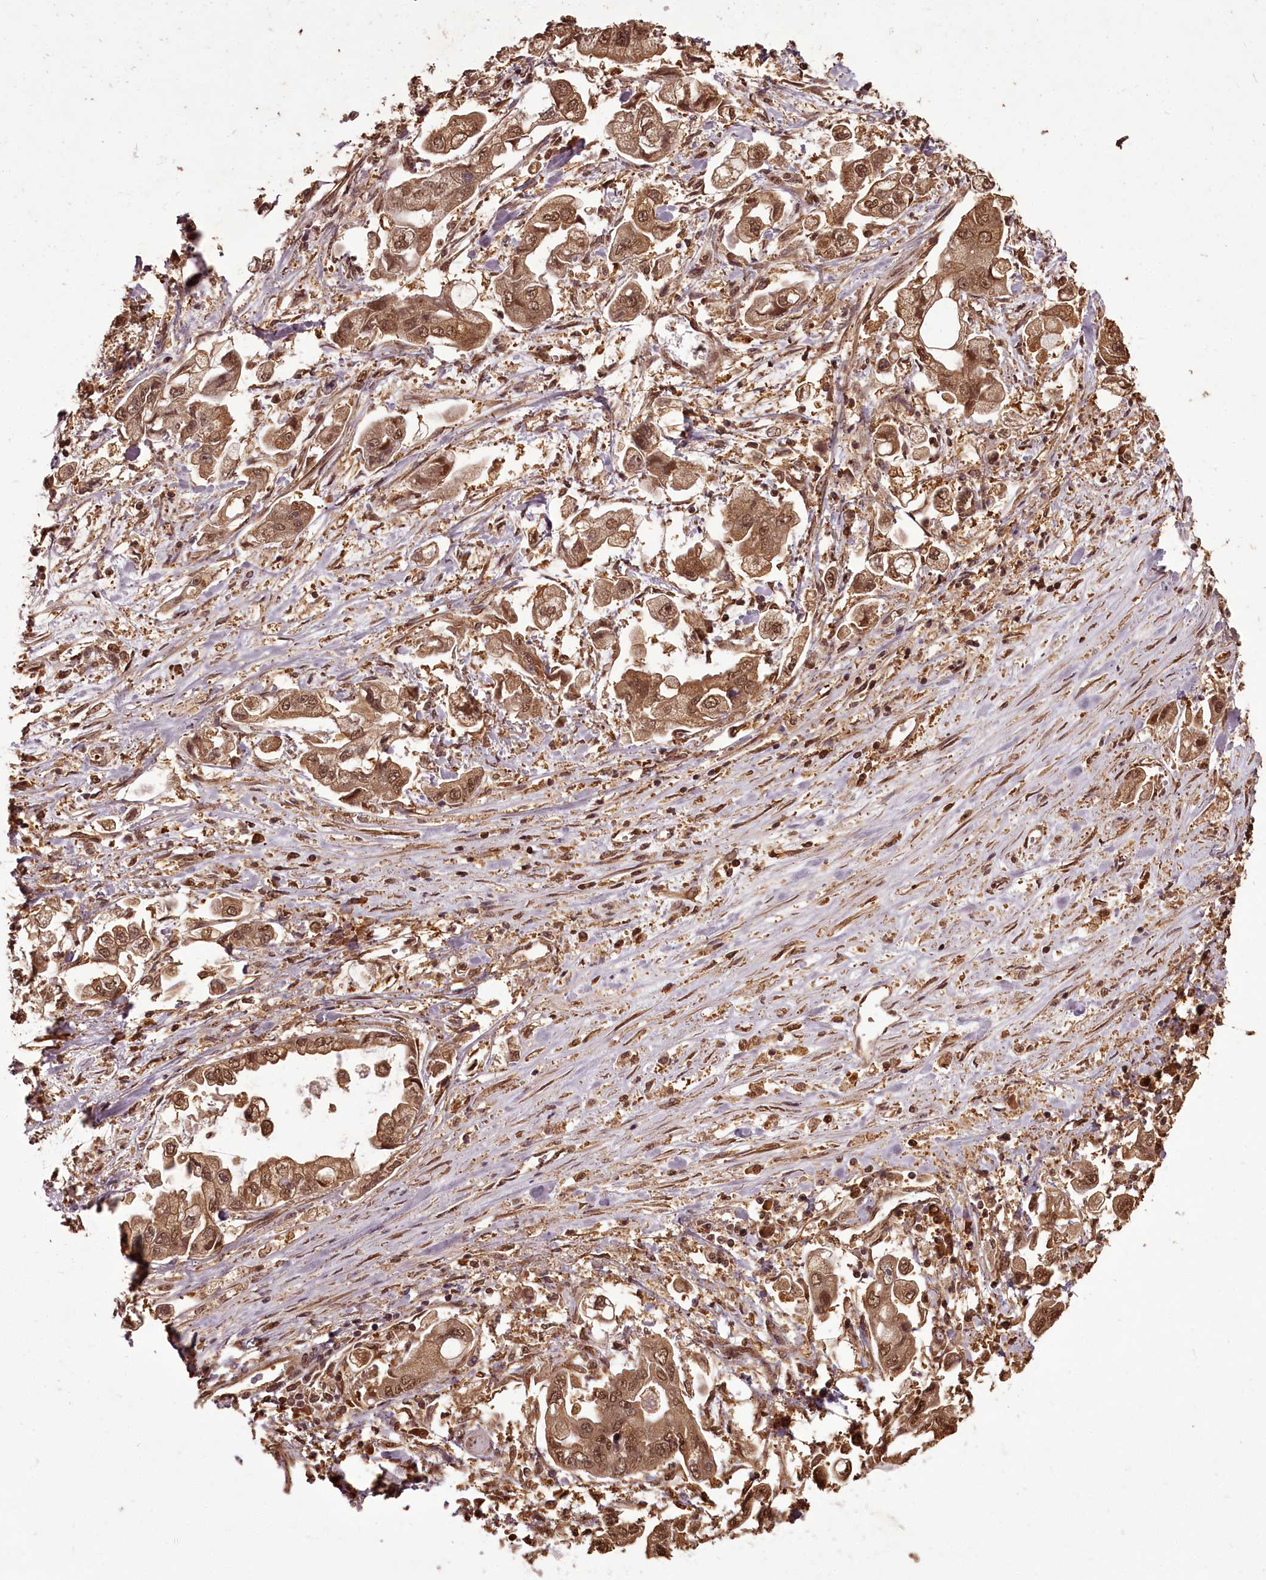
{"staining": {"intensity": "moderate", "quantity": ">75%", "location": "cytoplasmic/membranous,nuclear"}, "tissue": "stomach cancer", "cell_type": "Tumor cells", "image_type": "cancer", "snomed": [{"axis": "morphology", "description": "Adenocarcinoma, NOS"}, {"axis": "topography", "description": "Stomach"}], "caption": "Immunohistochemistry (IHC) micrograph of neoplastic tissue: human stomach cancer stained using immunohistochemistry reveals medium levels of moderate protein expression localized specifically in the cytoplasmic/membranous and nuclear of tumor cells, appearing as a cytoplasmic/membranous and nuclear brown color.", "gene": "NPRL2", "patient": {"sex": "male", "age": 62}}